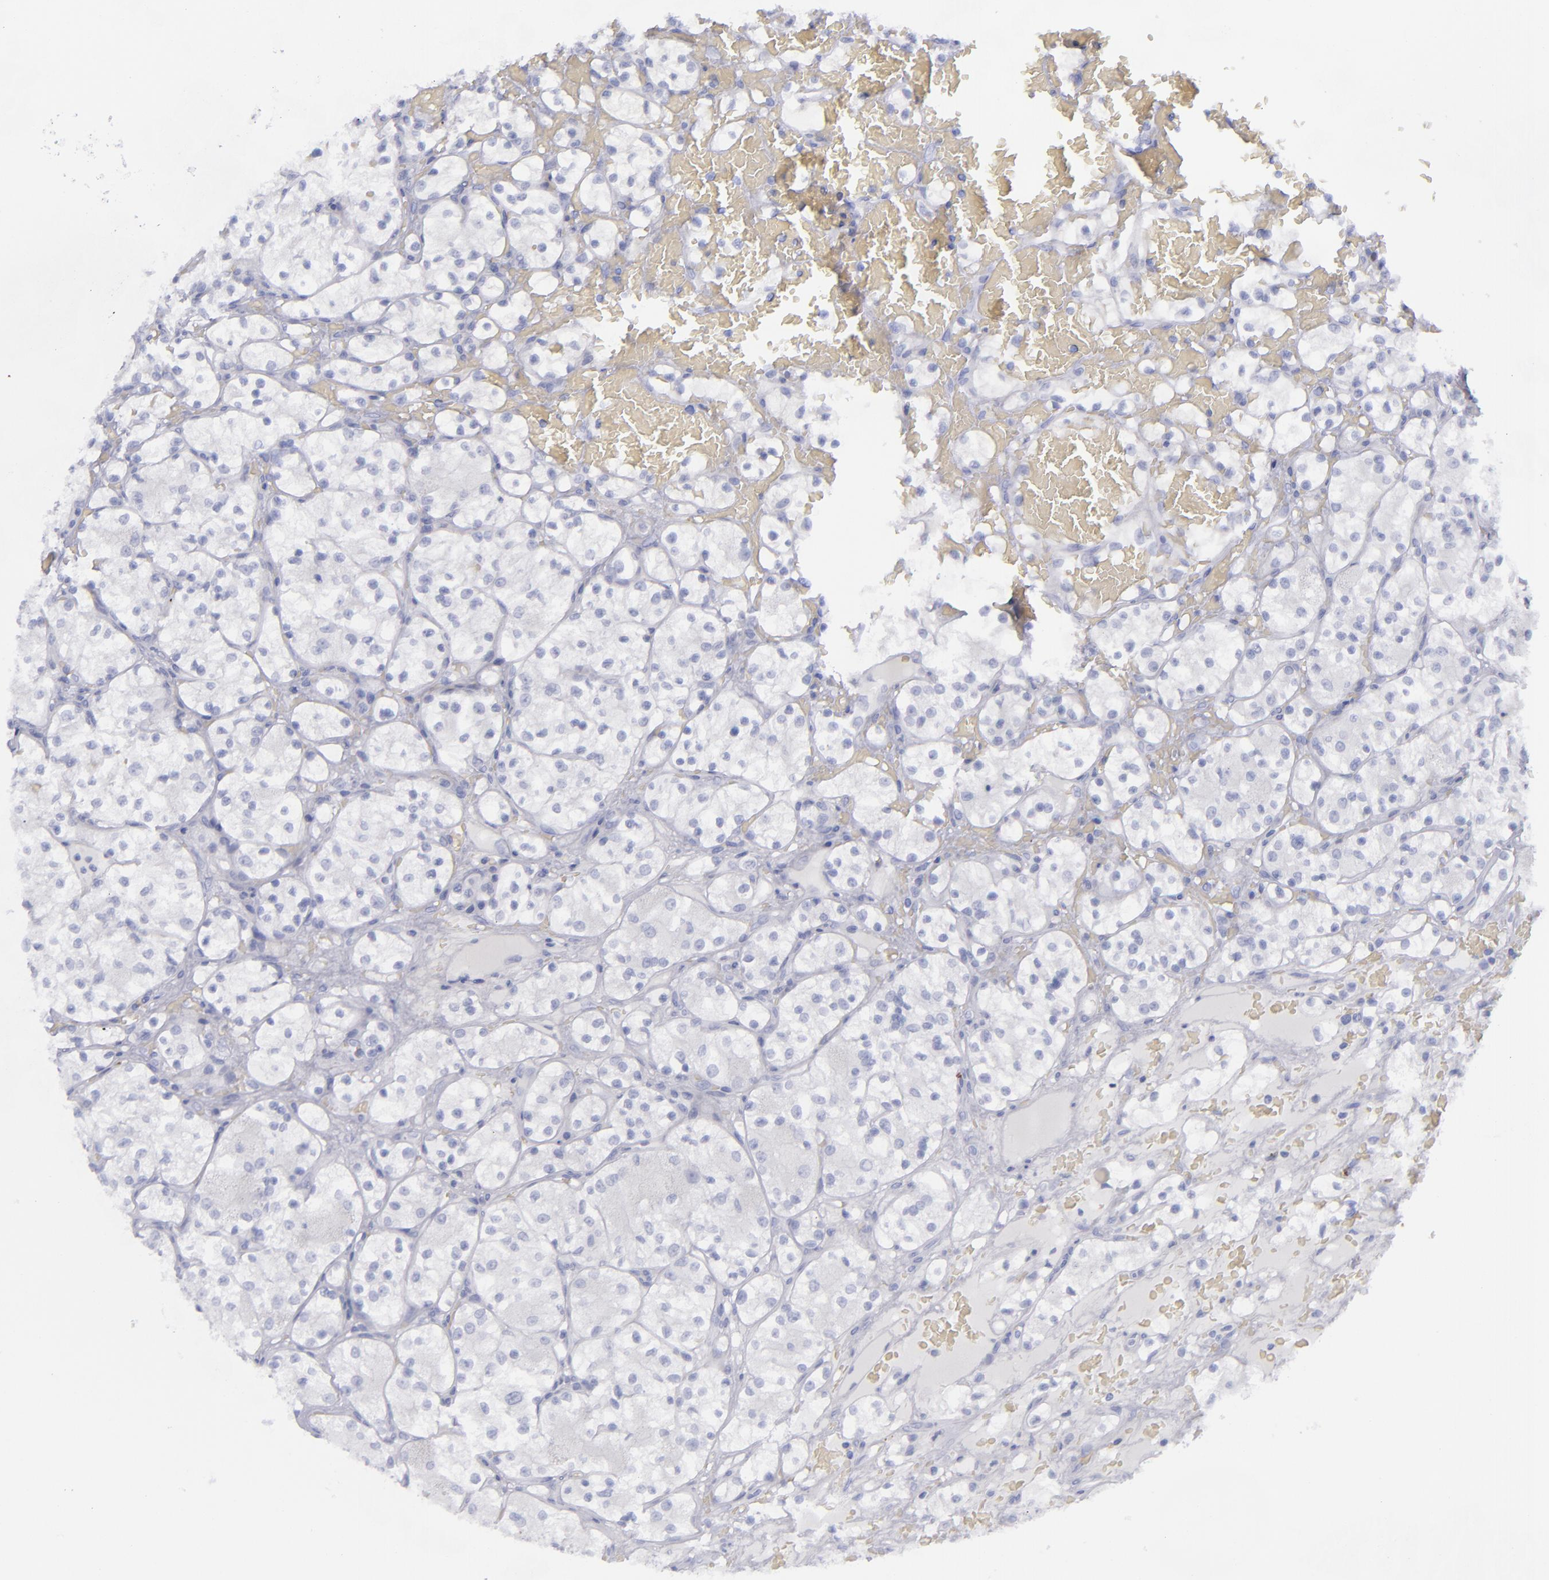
{"staining": {"intensity": "negative", "quantity": "none", "location": "none"}, "tissue": "renal cancer", "cell_type": "Tumor cells", "image_type": "cancer", "snomed": [{"axis": "morphology", "description": "Adenocarcinoma, NOS"}, {"axis": "topography", "description": "Kidney"}], "caption": "Histopathology image shows no significant protein staining in tumor cells of renal adenocarcinoma.", "gene": "CD22", "patient": {"sex": "female", "age": 60}}